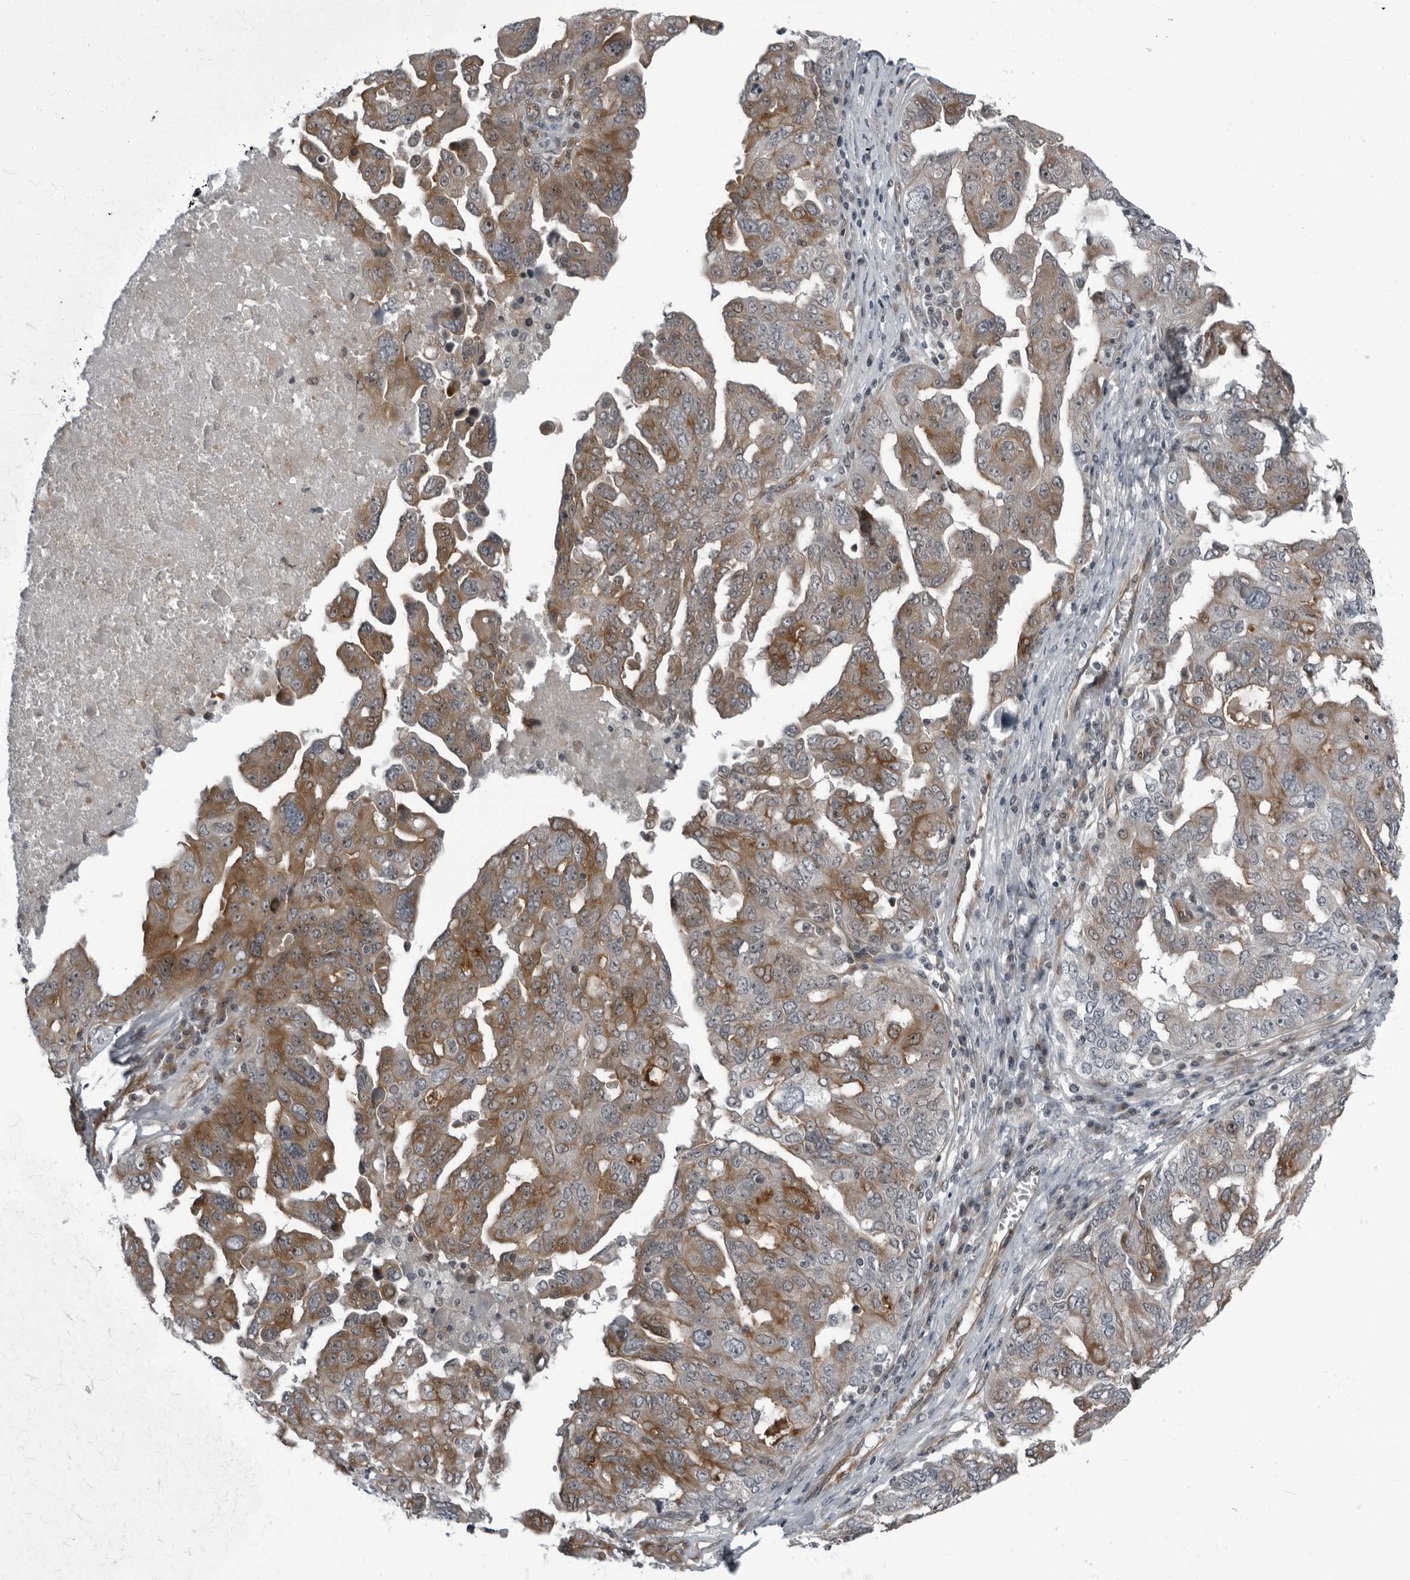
{"staining": {"intensity": "moderate", "quantity": ">75%", "location": "cytoplasmic/membranous,nuclear"}, "tissue": "ovarian cancer", "cell_type": "Tumor cells", "image_type": "cancer", "snomed": [{"axis": "morphology", "description": "Carcinoma, endometroid"}, {"axis": "topography", "description": "Ovary"}], "caption": "A brown stain highlights moderate cytoplasmic/membranous and nuclear positivity of a protein in human endometroid carcinoma (ovarian) tumor cells. (Stains: DAB in brown, nuclei in blue, Microscopy: brightfield microscopy at high magnification).", "gene": "FAM102B", "patient": {"sex": "female", "age": 62}}